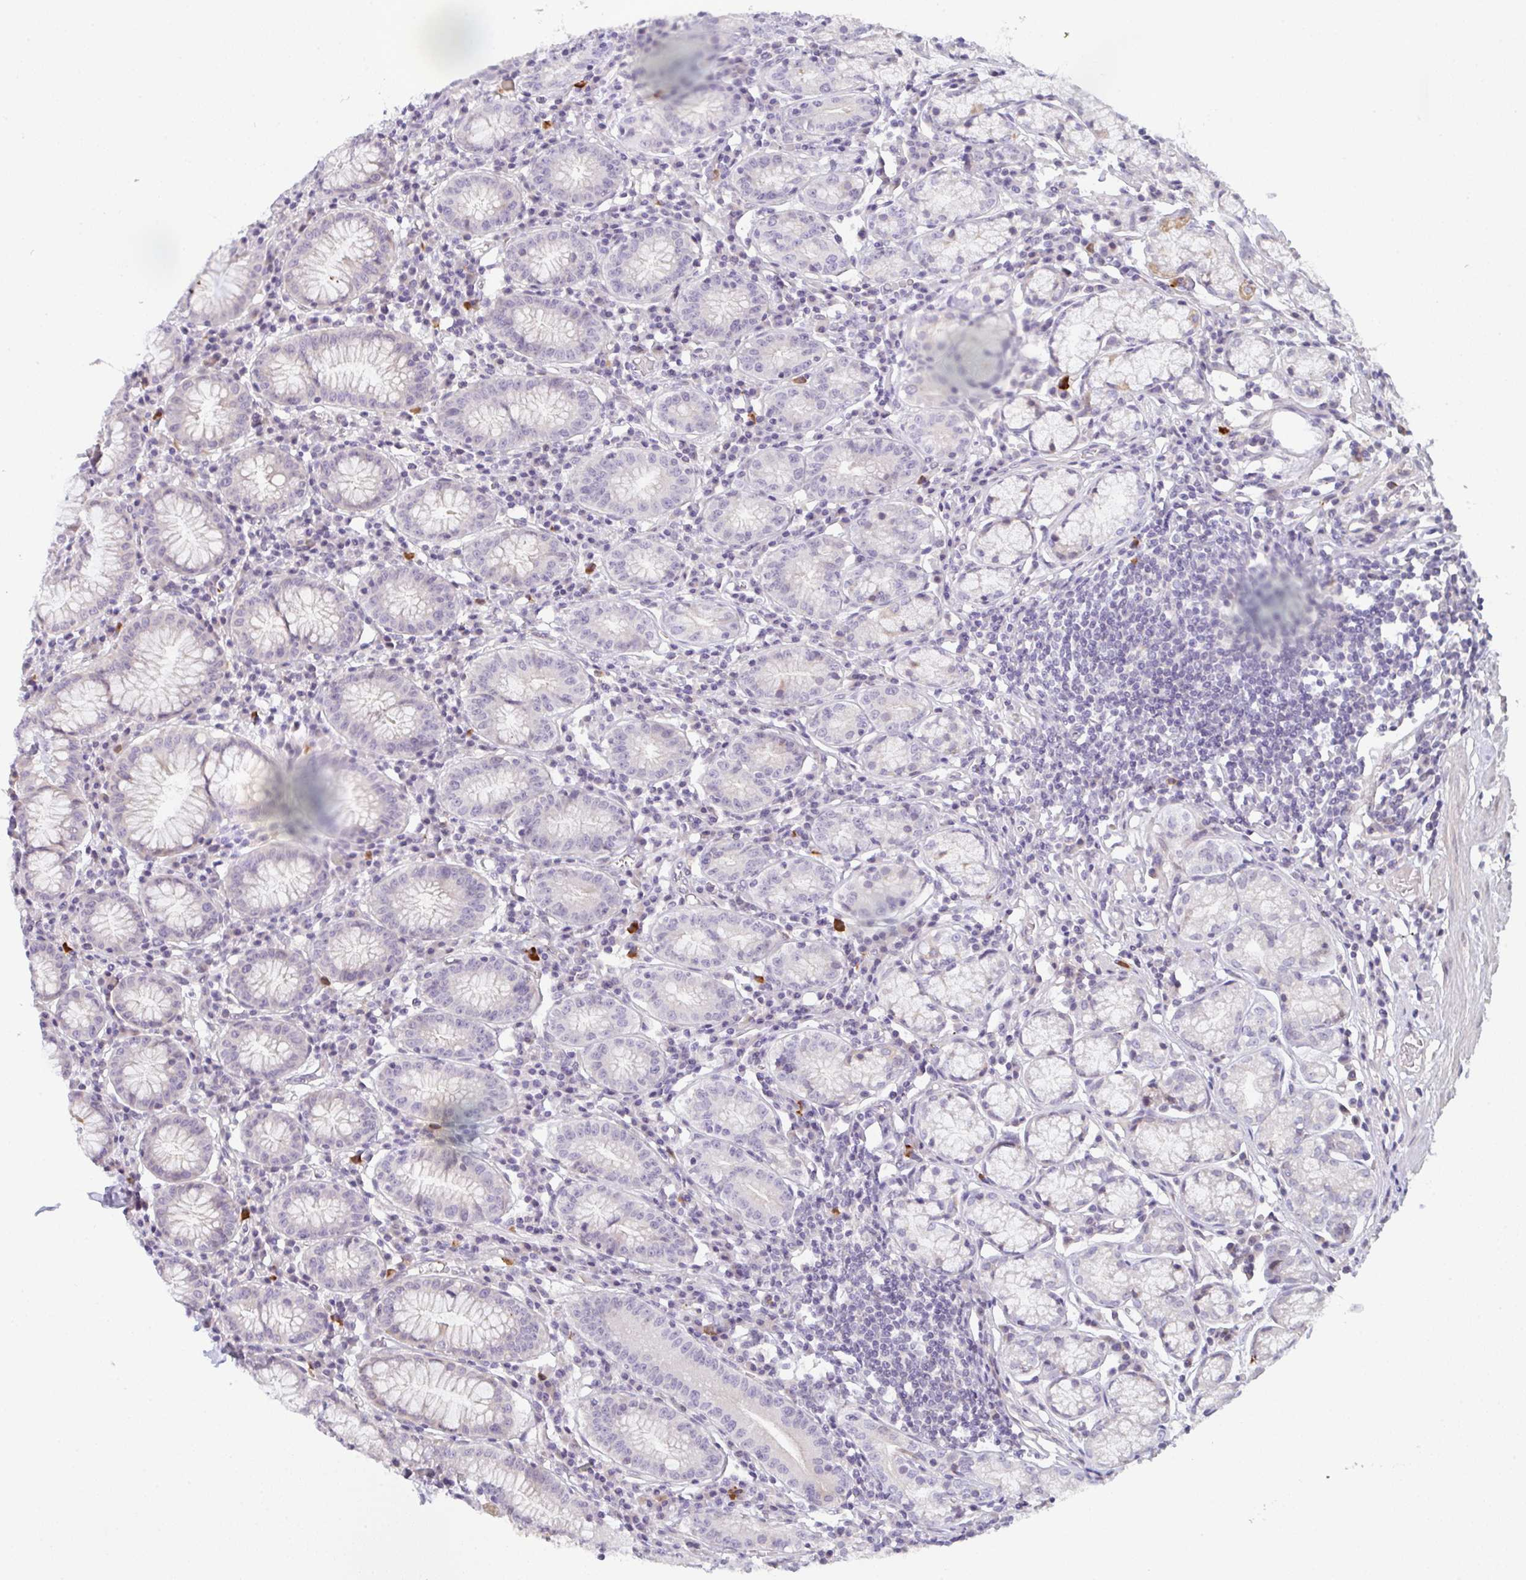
{"staining": {"intensity": "weak", "quantity": "25%-75%", "location": "cytoplasmic/membranous"}, "tissue": "stomach", "cell_type": "Glandular cells", "image_type": "normal", "snomed": [{"axis": "morphology", "description": "Normal tissue, NOS"}, {"axis": "topography", "description": "Stomach"}], "caption": "Approximately 25%-75% of glandular cells in normal stomach exhibit weak cytoplasmic/membranous protein staining as visualized by brown immunohistochemical staining.", "gene": "TNFRSF10A", "patient": {"sex": "male", "age": 55}}